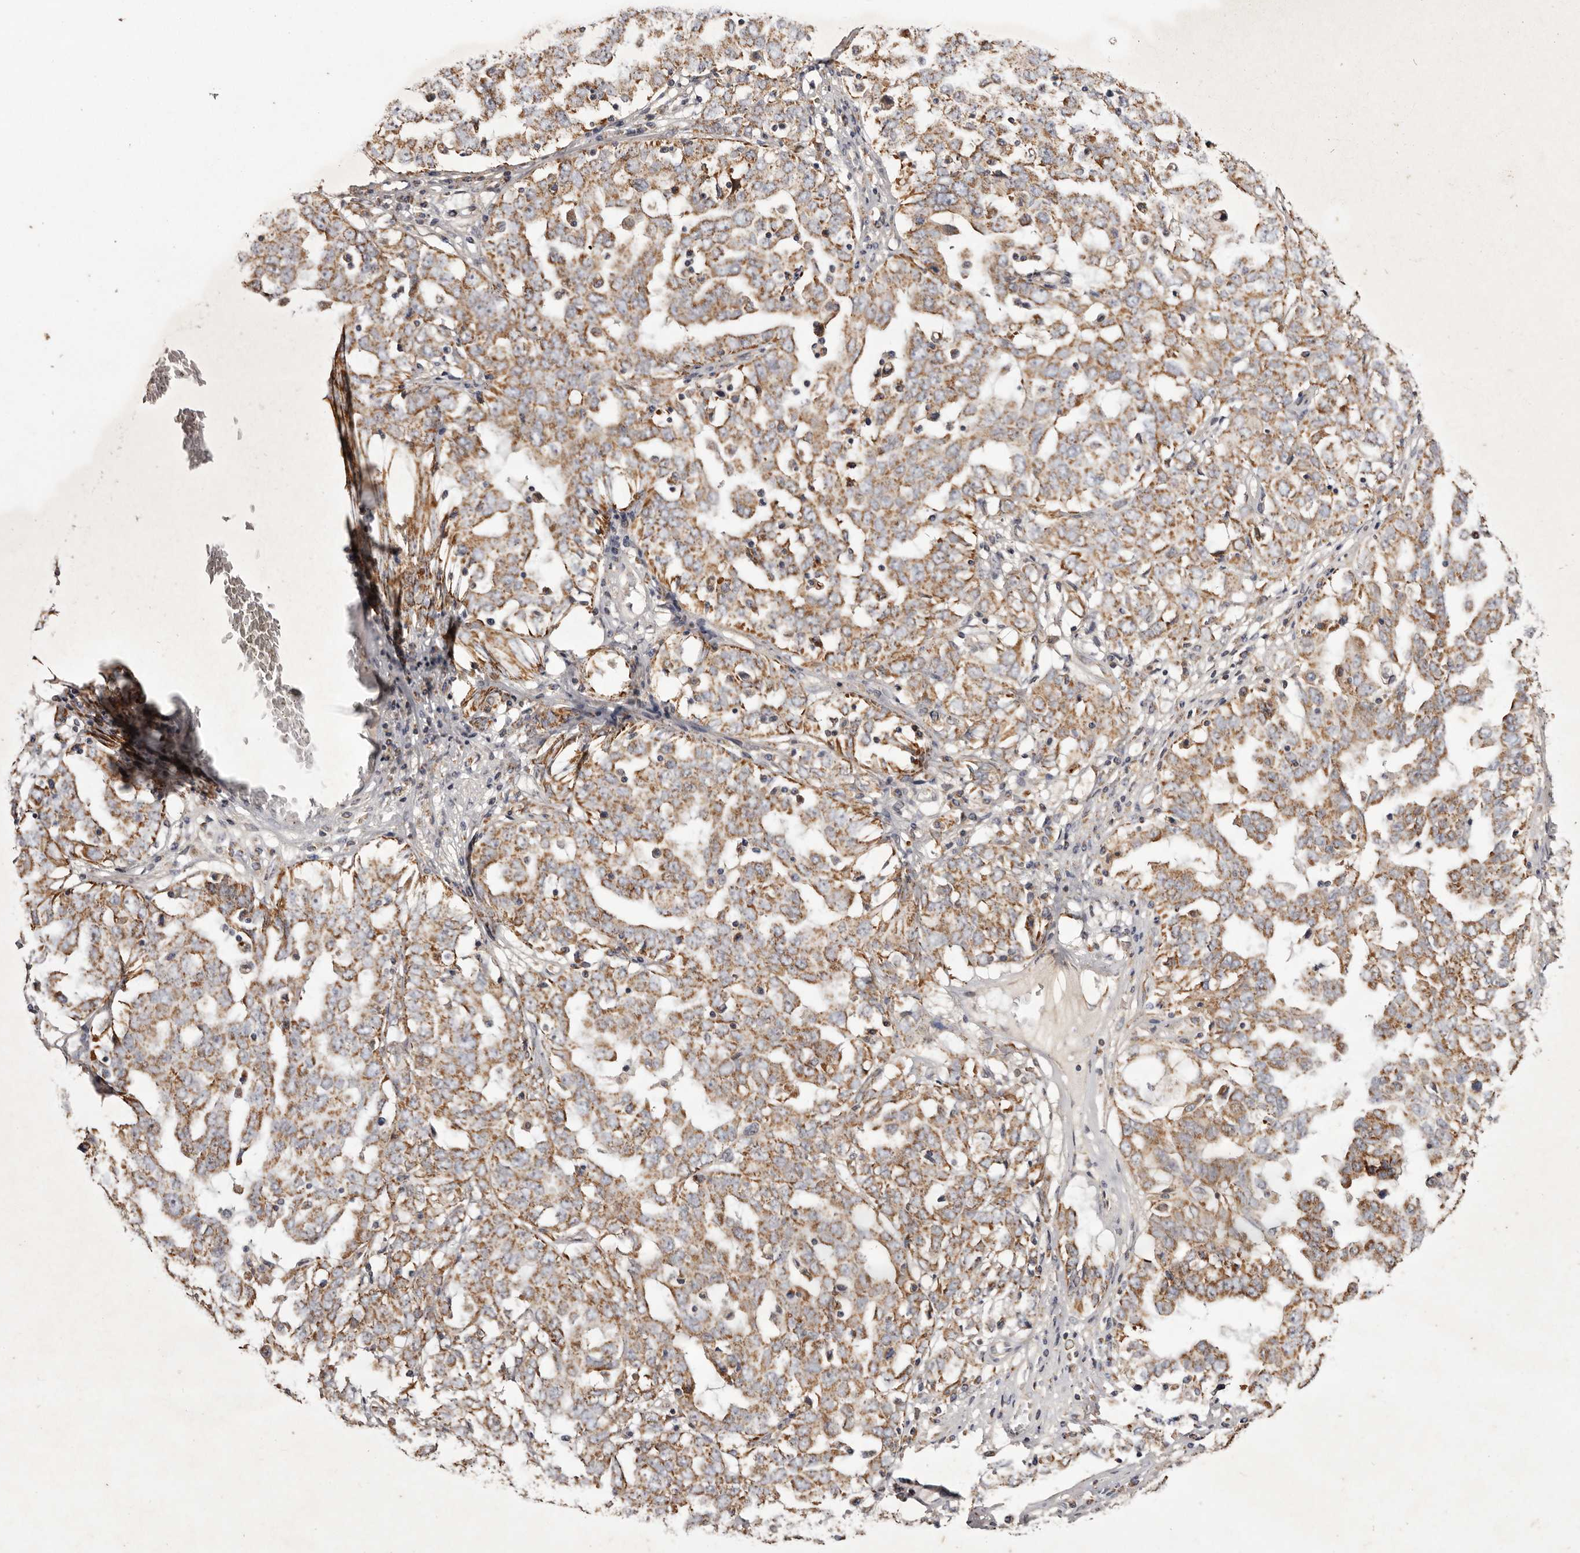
{"staining": {"intensity": "moderate", "quantity": ">75%", "location": "cytoplasmic/membranous"}, "tissue": "ovarian cancer", "cell_type": "Tumor cells", "image_type": "cancer", "snomed": [{"axis": "morphology", "description": "Carcinoma, endometroid"}, {"axis": "topography", "description": "Ovary"}], "caption": "Ovarian endometroid carcinoma stained with immunohistochemistry (IHC) shows moderate cytoplasmic/membranous staining in about >75% of tumor cells.", "gene": "CPLANE2", "patient": {"sex": "female", "age": 62}}